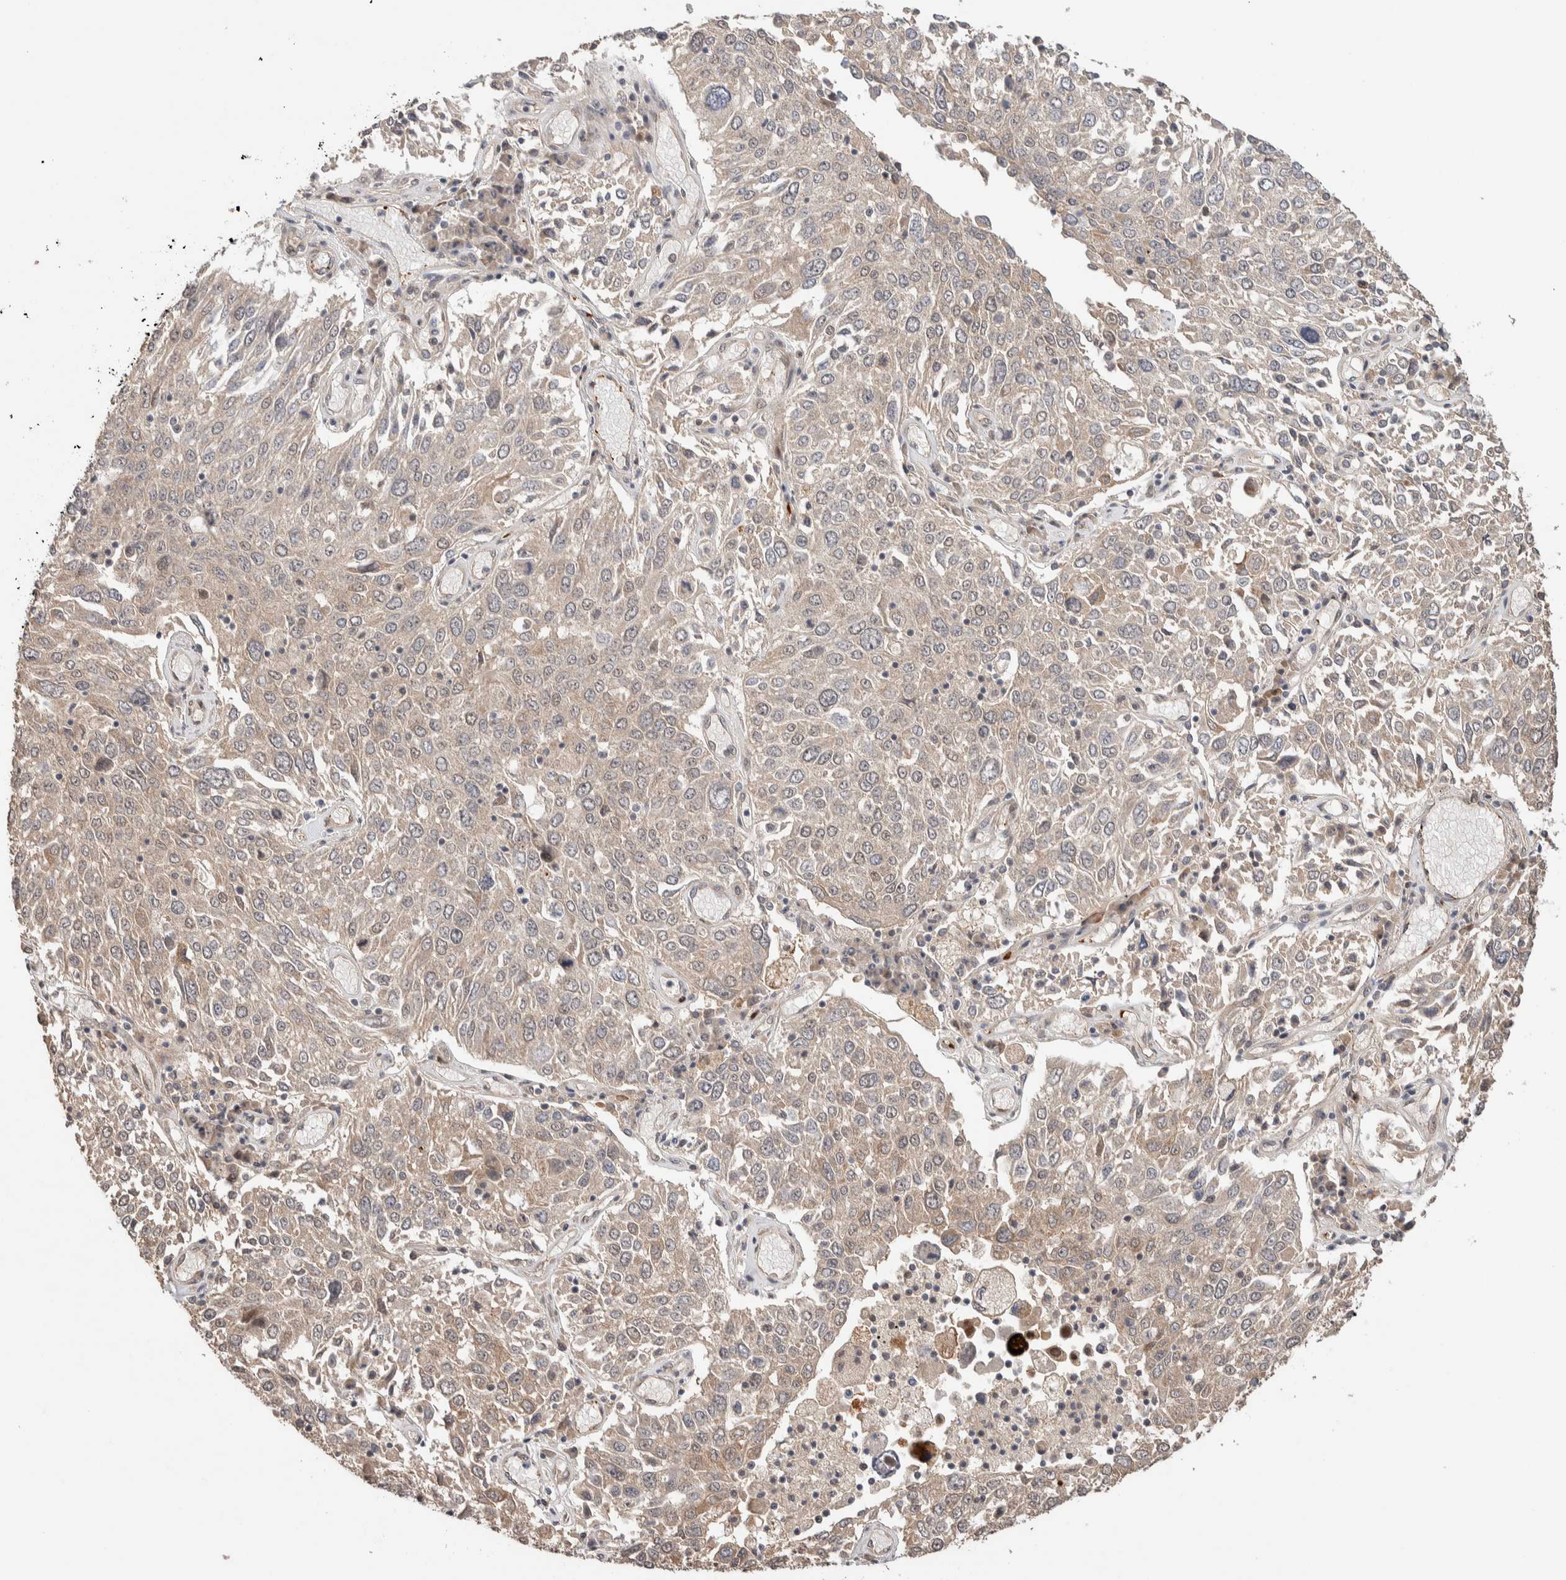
{"staining": {"intensity": "weak", "quantity": "25%-75%", "location": "cytoplasmic/membranous"}, "tissue": "lung cancer", "cell_type": "Tumor cells", "image_type": "cancer", "snomed": [{"axis": "morphology", "description": "Squamous cell carcinoma, NOS"}, {"axis": "topography", "description": "Lung"}], "caption": "This is a micrograph of immunohistochemistry staining of lung cancer, which shows weak expression in the cytoplasmic/membranous of tumor cells.", "gene": "PRDM15", "patient": {"sex": "male", "age": 65}}